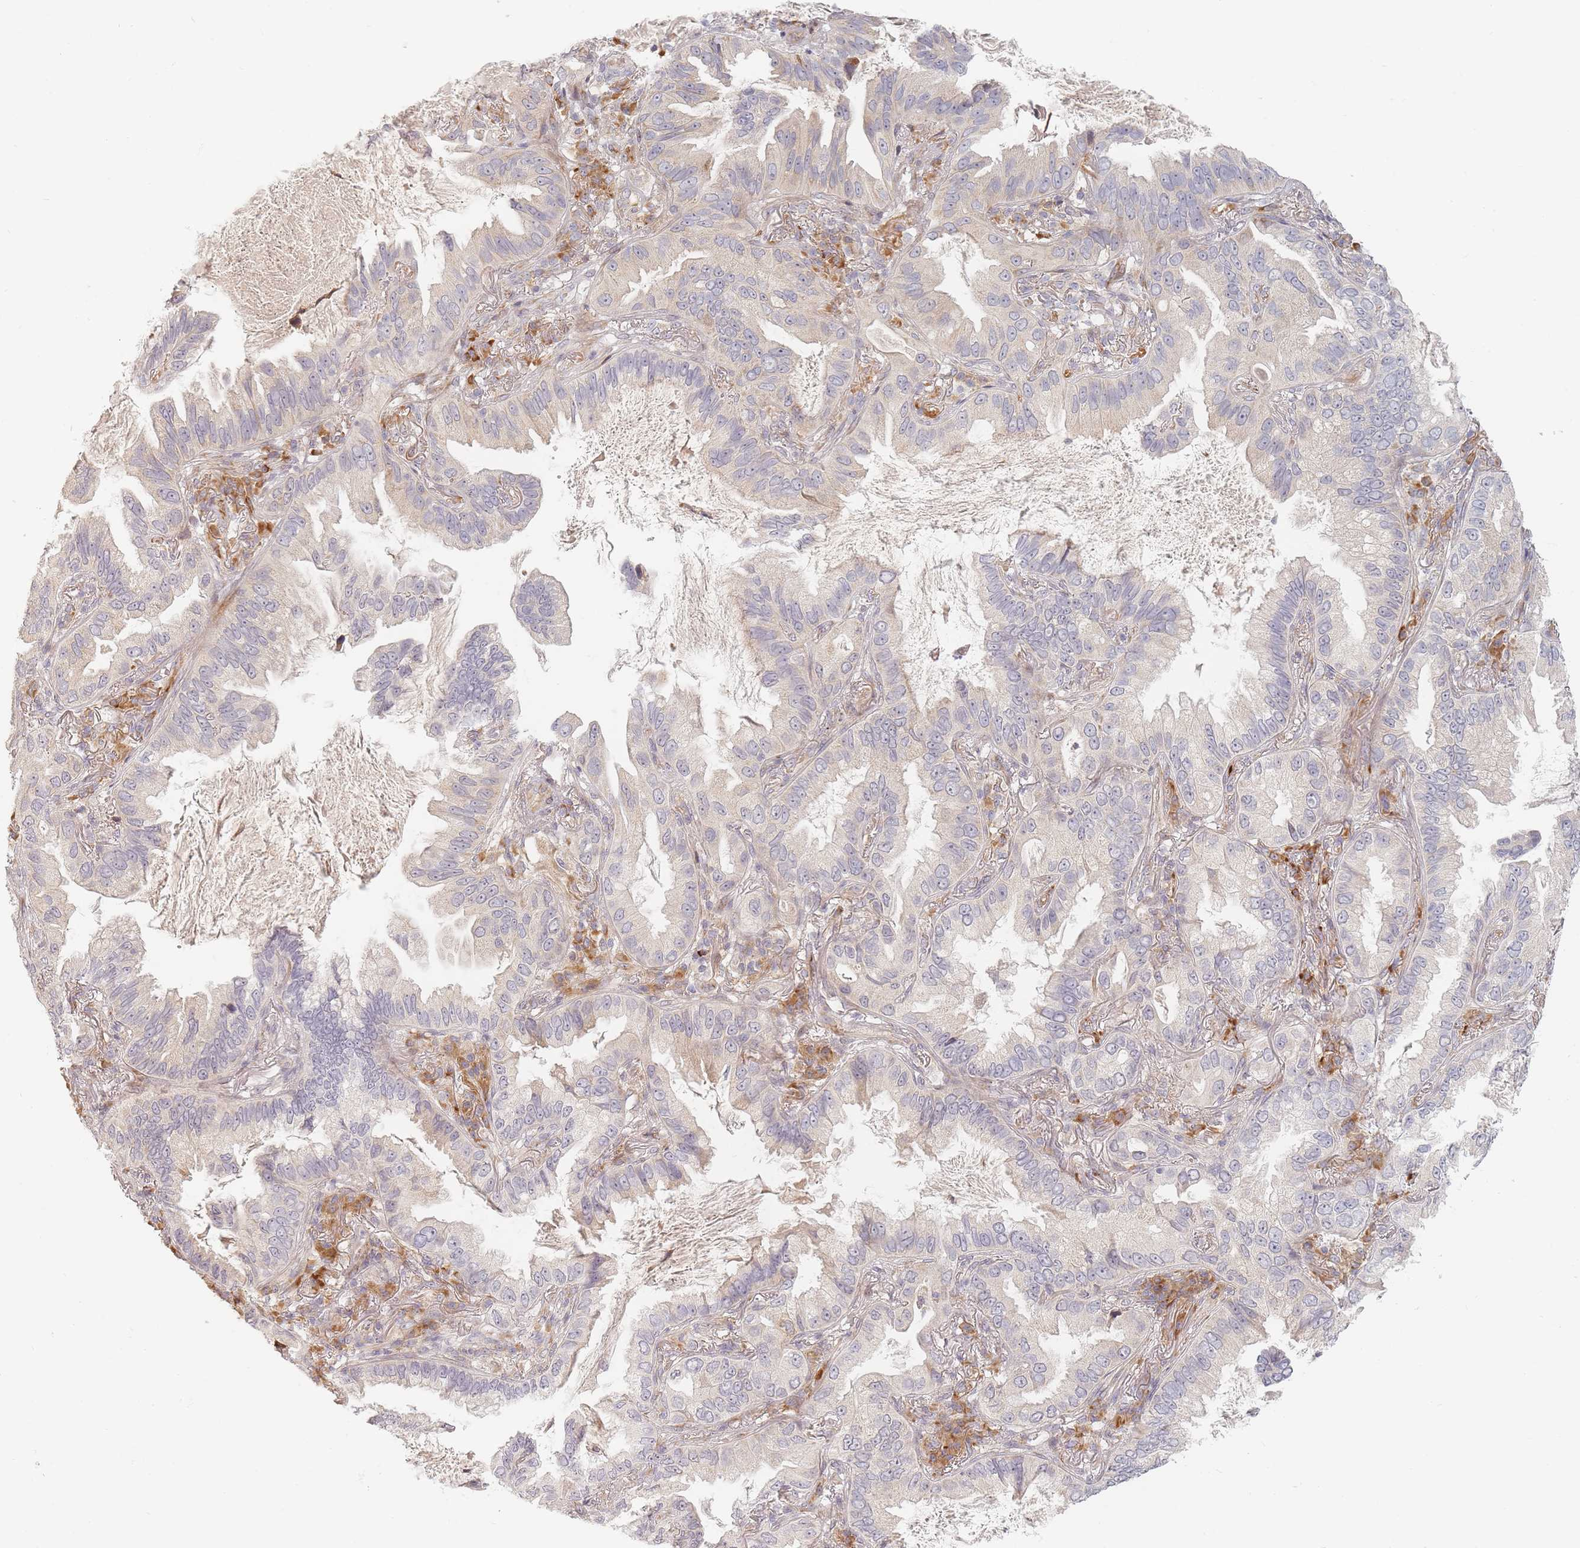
{"staining": {"intensity": "negative", "quantity": "none", "location": "none"}, "tissue": "lung cancer", "cell_type": "Tumor cells", "image_type": "cancer", "snomed": [{"axis": "morphology", "description": "Adenocarcinoma, NOS"}, {"axis": "topography", "description": "Lung"}], "caption": "Tumor cells are negative for brown protein staining in adenocarcinoma (lung).", "gene": "ZKSCAN7", "patient": {"sex": "female", "age": 69}}